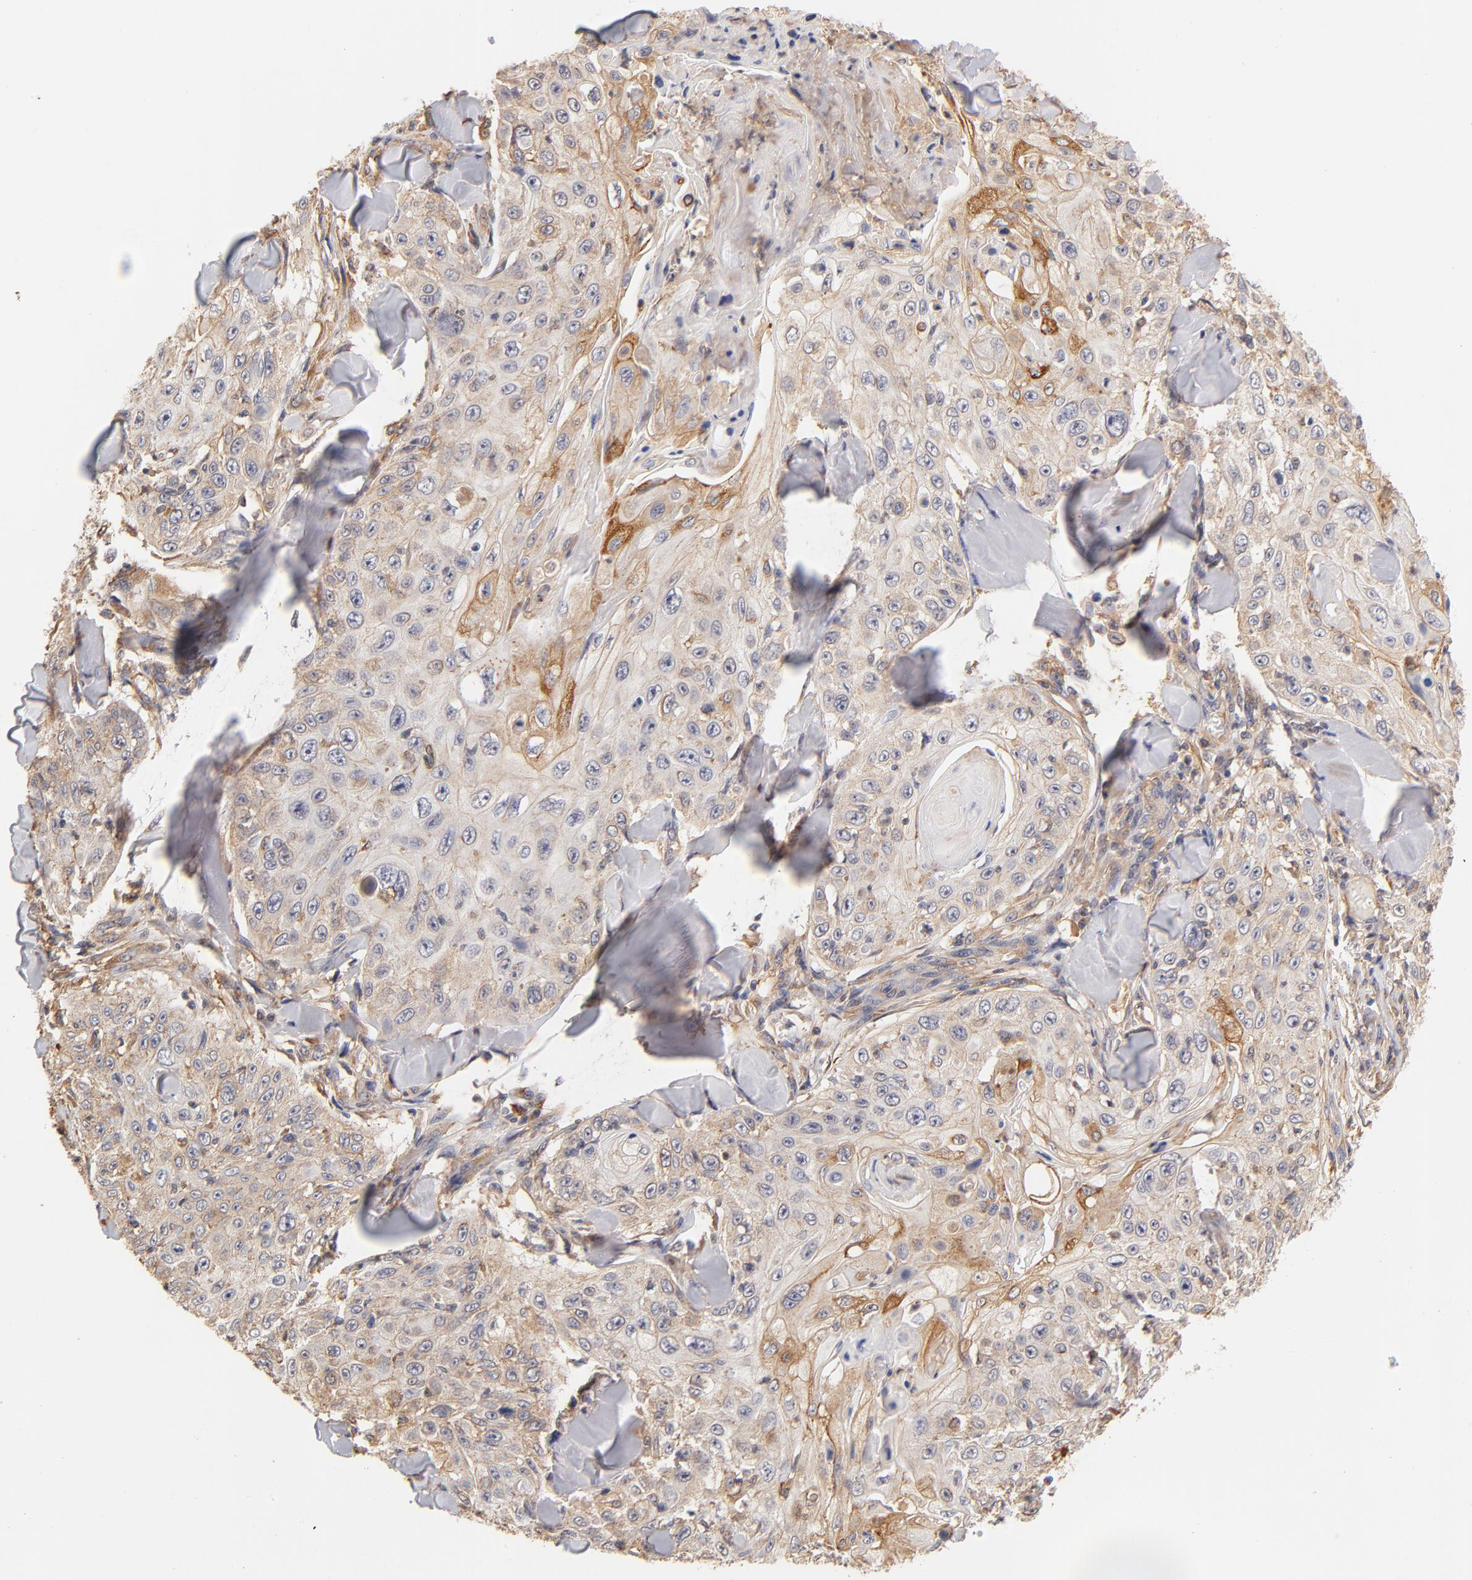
{"staining": {"intensity": "weak", "quantity": "<25%", "location": "cytoplasmic/membranous"}, "tissue": "skin cancer", "cell_type": "Tumor cells", "image_type": "cancer", "snomed": [{"axis": "morphology", "description": "Squamous cell carcinoma, NOS"}, {"axis": "topography", "description": "Skin"}], "caption": "DAB (3,3'-diaminobenzidine) immunohistochemical staining of human skin cancer (squamous cell carcinoma) displays no significant expression in tumor cells.", "gene": "FCMR", "patient": {"sex": "male", "age": 86}}